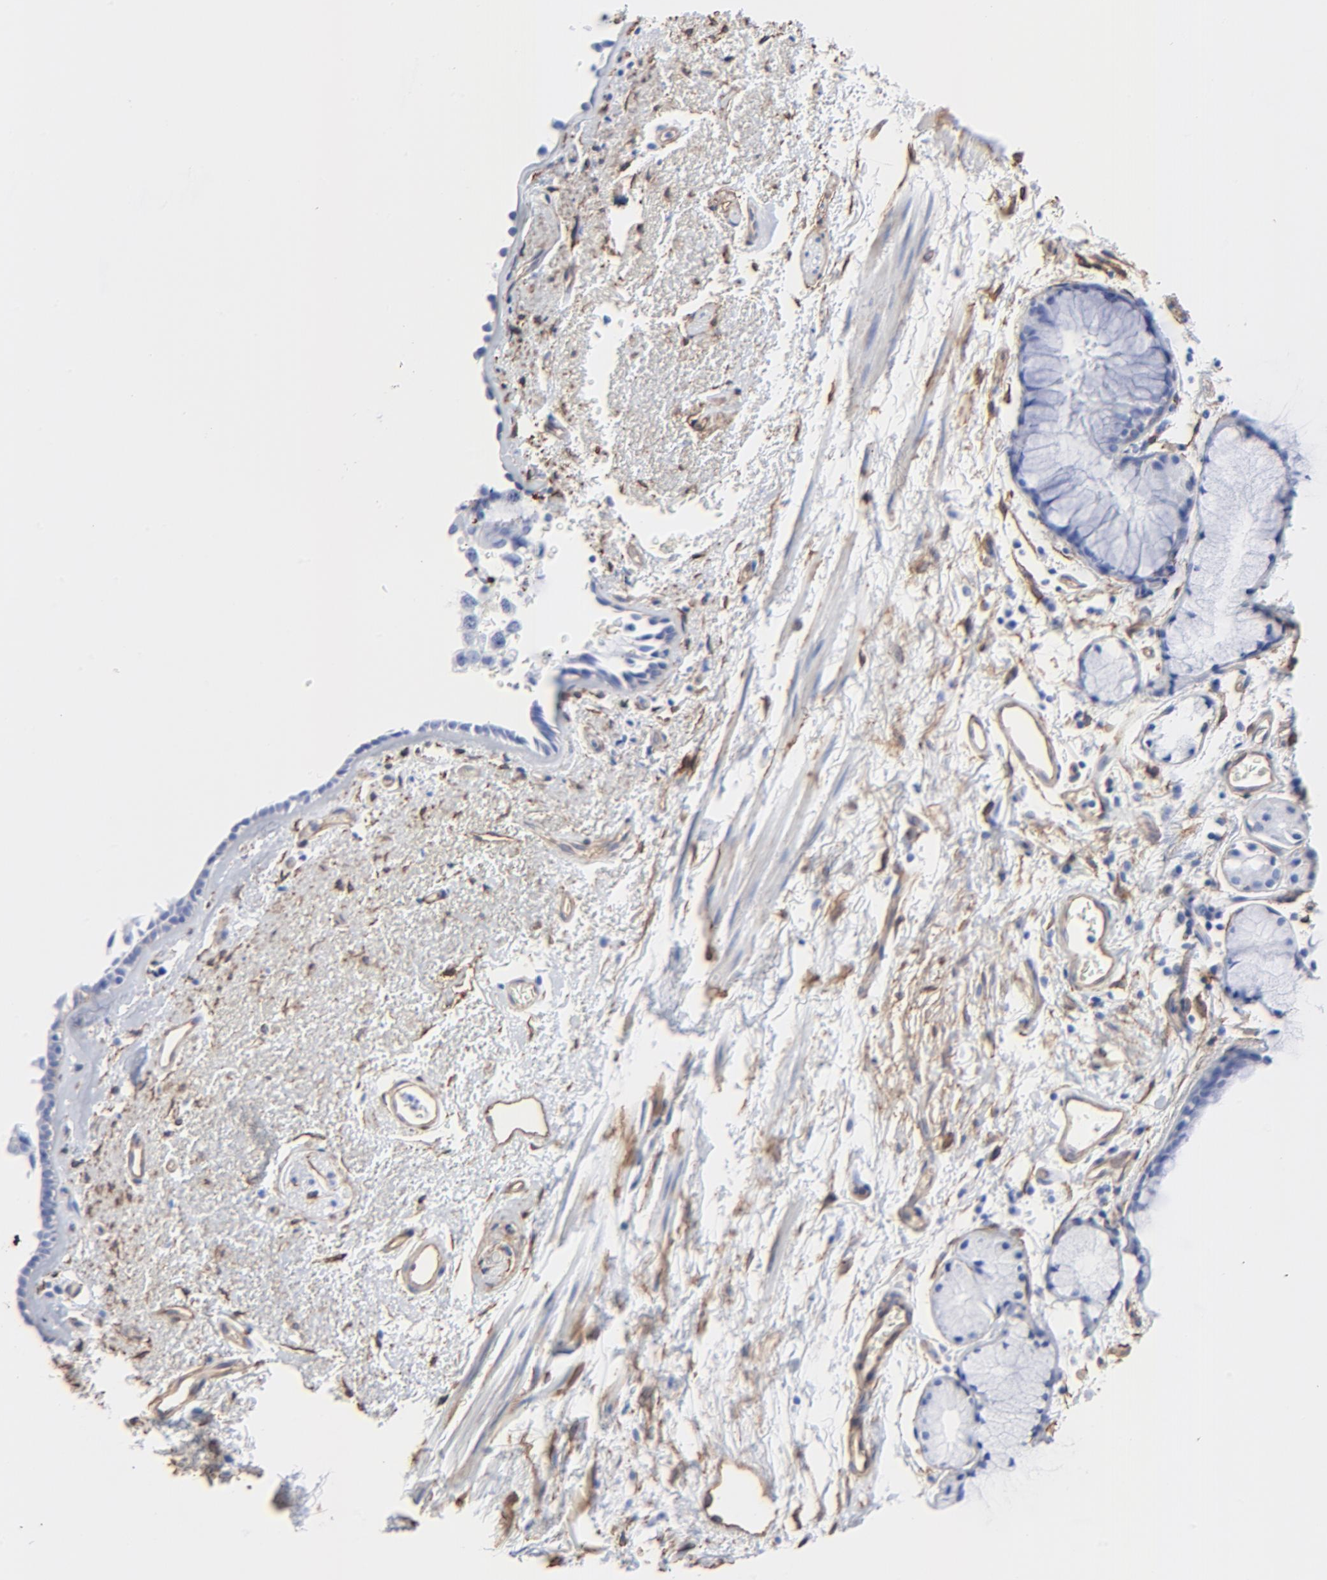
{"staining": {"intensity": "negative", "quantity": "none", "location": "none"}, "tissue": "bronchus", "cell_type": "Respiratory epithelial cells", "image_type": "normal", "snomed": [{"axis": "morphology", "description": "Normal tissue, NOS"}, {"axis": "morphology", "description": "Adenocarcinoma, NOS"}, {"axis": "topography", "description": "Bronchus"}, {"axis": "topography", "description": "Lung"}], "caption": "Image shows no significant protein expression in respiratory epithelial cells of unremarkable bronchus.", "gene": "CAV1", "patient": {"sex": "male", "age": 71}}